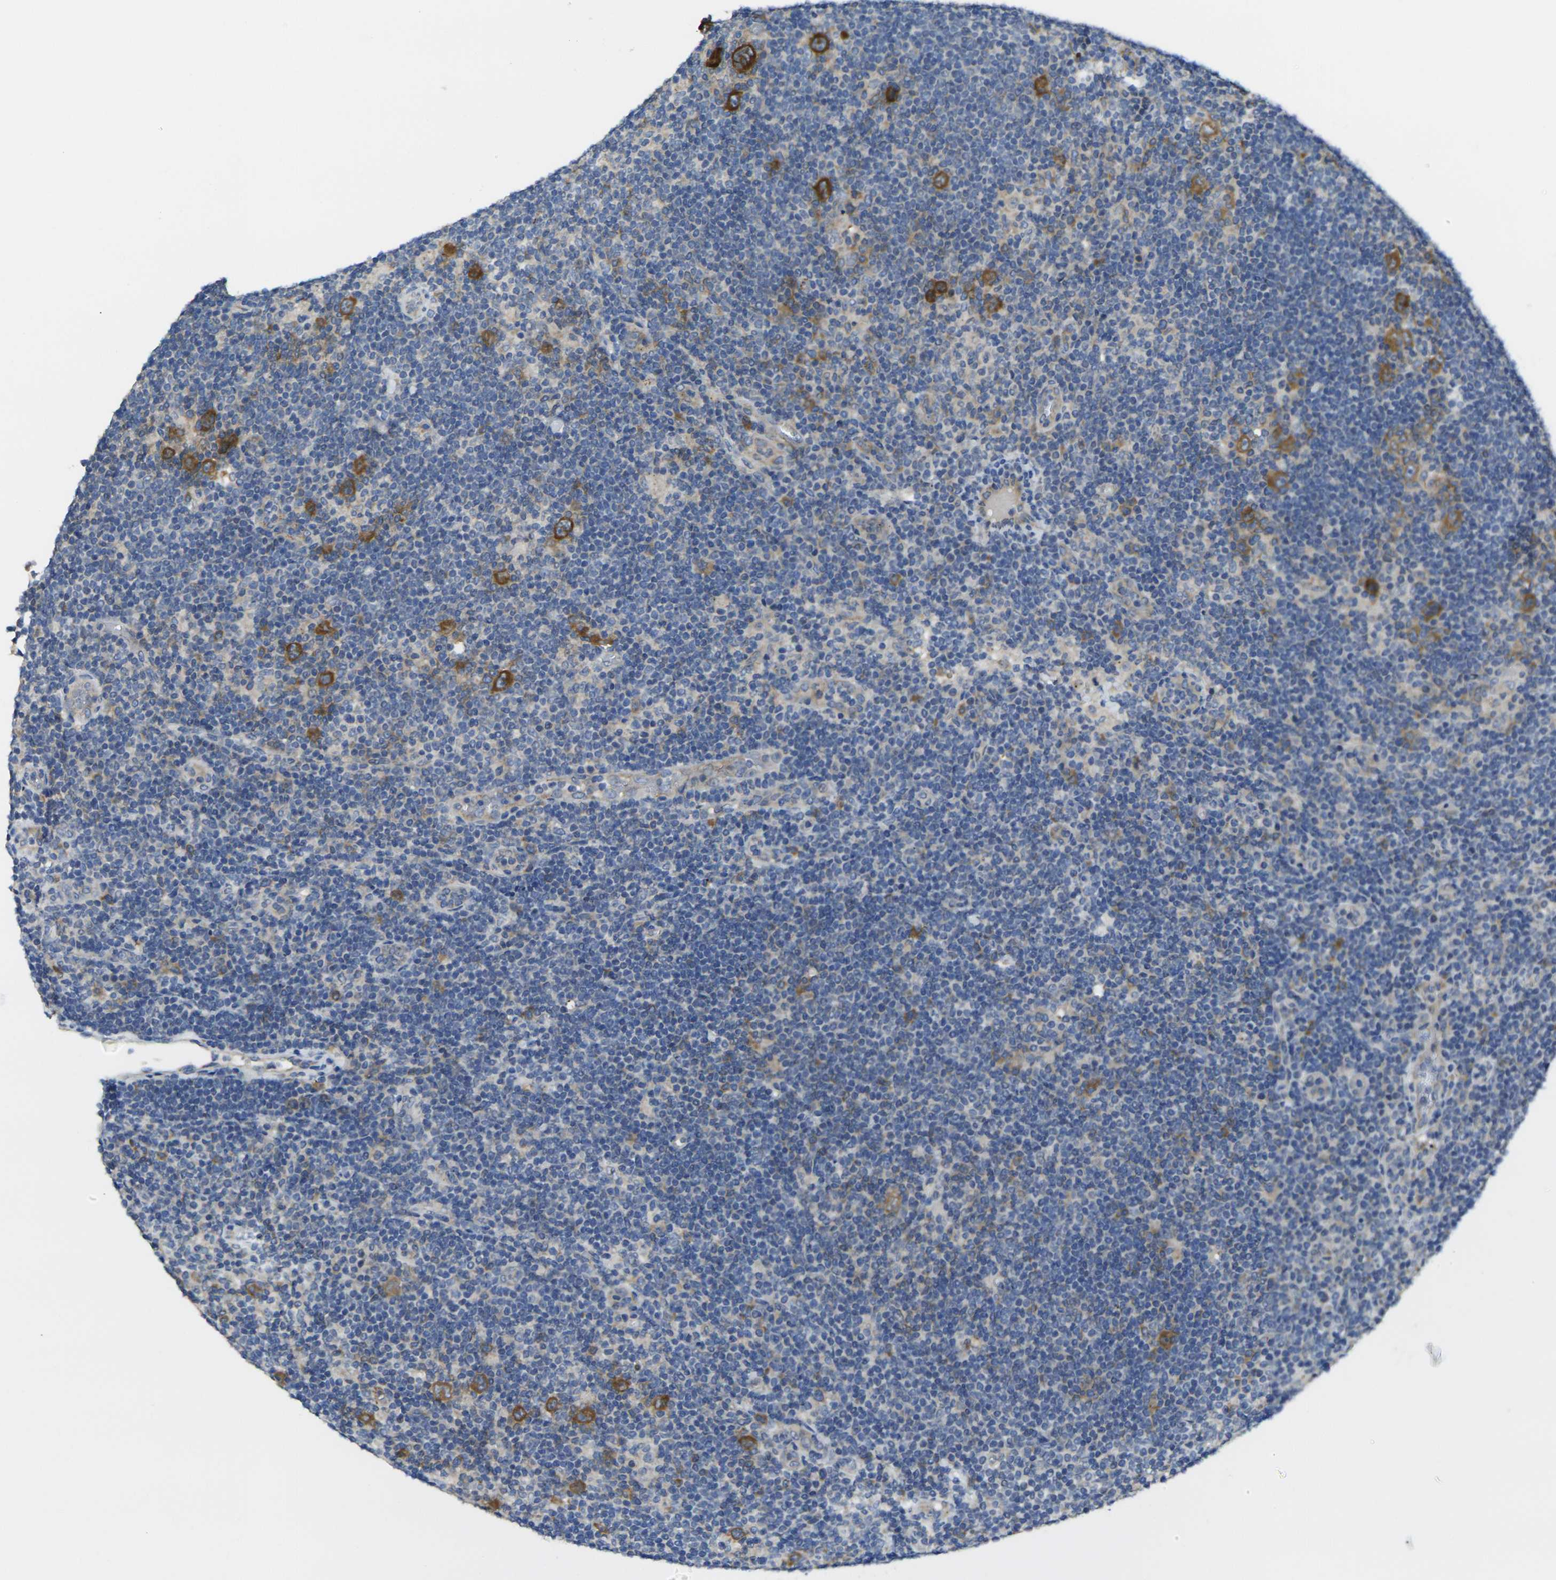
{"staining": {"intensity": "strong", "quantity": ">75%", "location": "cytoplasmic/membranous"}, "tissue": "lymphoma", "cell_type": "Tumor cells", "image_type": "cancer", "snomed": [{"axis": "morphology", "description": "Hodgkin's disease, NOS"}, {"axis": "topography", "description": "Lymph node"}], "caption": "A high-resolution photomicrograph shows IHC staining of lymphoma, which shows strong cytoplasmic/membranous staining in about >75% of tumor cells.", "gene": "GNA12", "patient": {"sex": "female", "age": 57}}